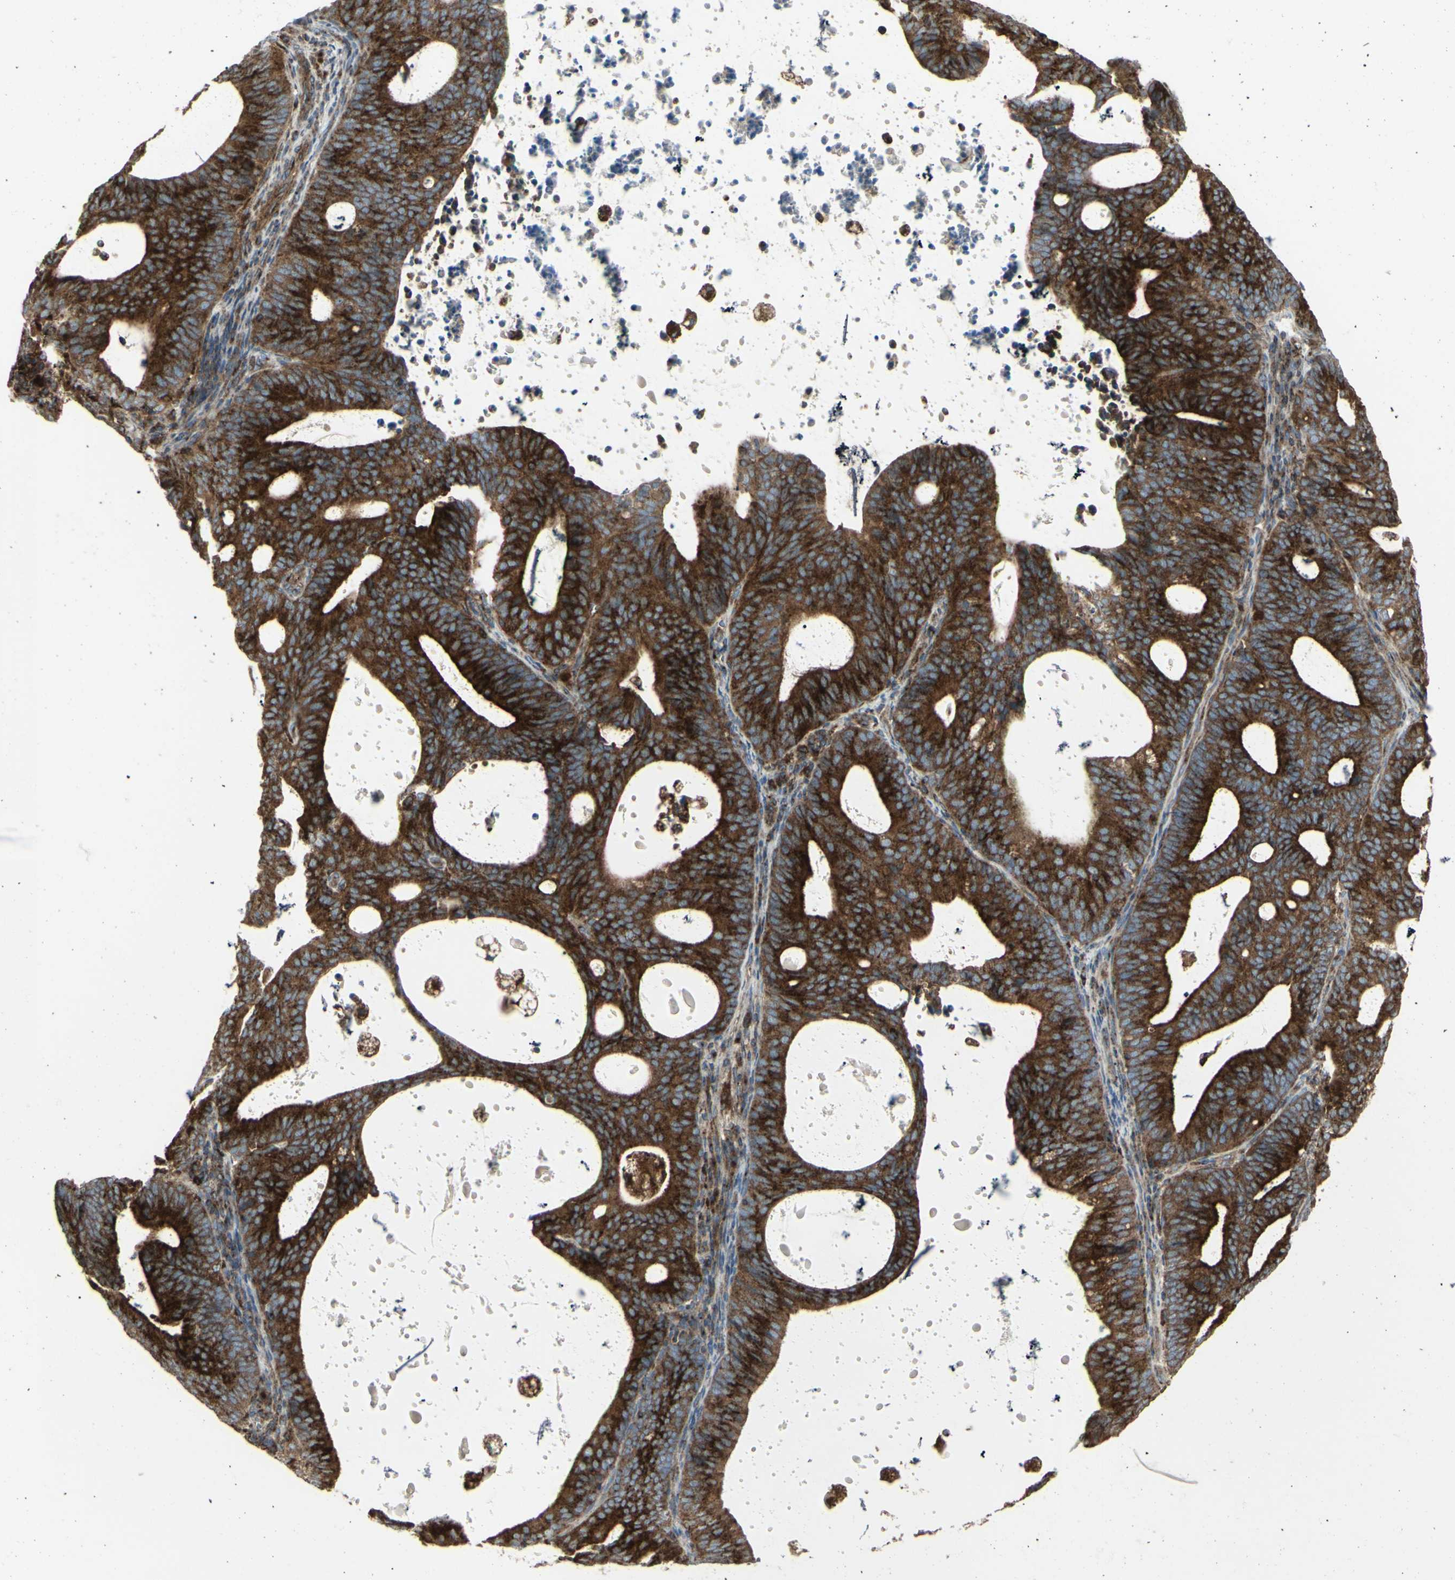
{"staining": {"intensity": "strong", "quantity": ">75%", "location": "cytoplasmic/membranous"}, "tissue": "endometrial cancer", "cell_type": "Tumor cells", "image_type": "cancer", "snomed": [{"axis": "morphology", "description": "Adenocarcinoma, NOS"}, {"axis": "topography", "description": "Uterus"}], "caption": "Endometrial cancer (adenocarcinoma) tissue demonstrates strong cytoplasmic/membranous positivity in approximately >75% of tumor cells, visualized by immunohistochemistry.", "gene": "NAPA", "patient": {"sex": "female", "age": 83}}